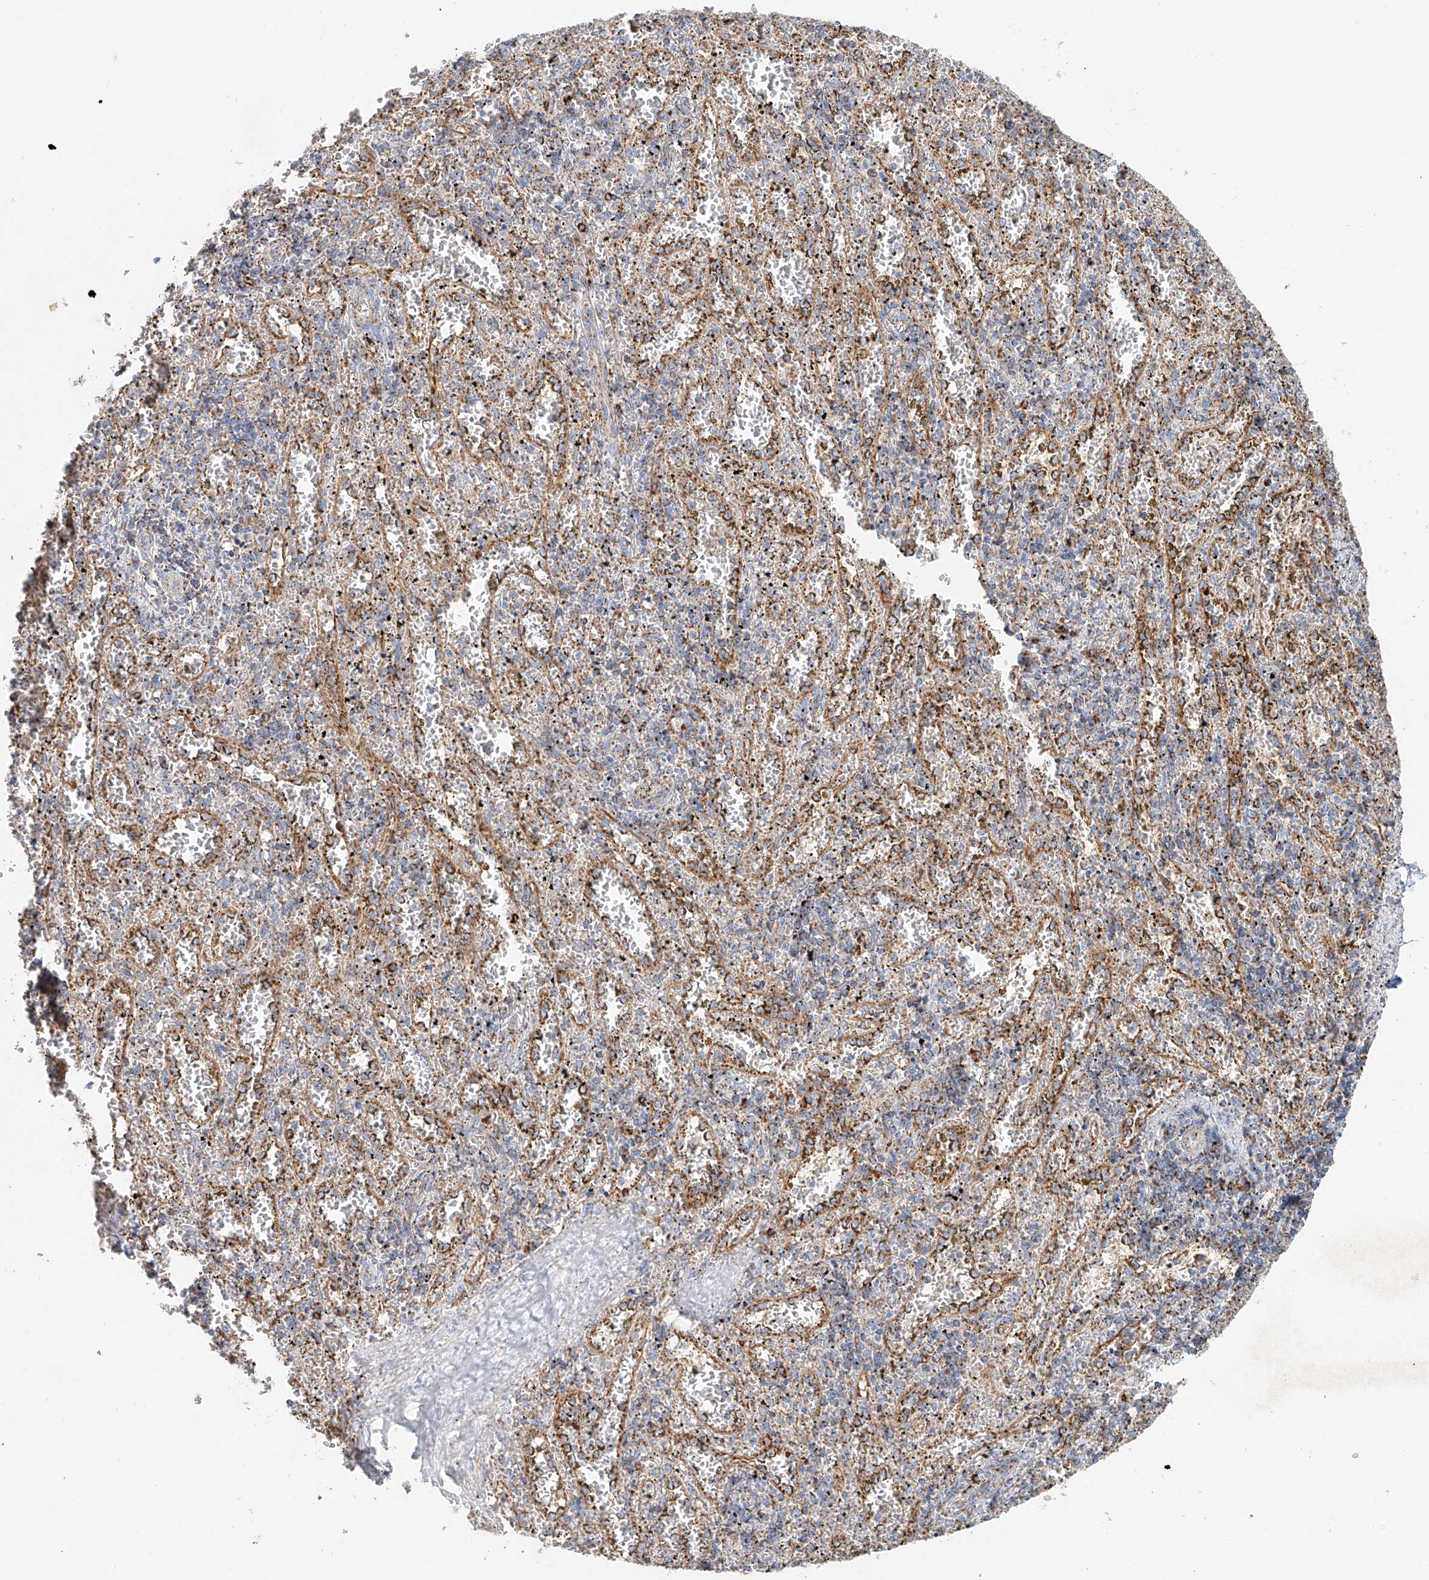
{"staining": {"intensity": "strong", "quantity": "<25%", "location": "cytoplasmic/membranous"}, "tissue": "spleen", "cell_type": "Cells in red pulp", "image_type": "normal", "snomed": [{"axis": "morphology", "description": "Normal tissue, NOS"}, {"axis": "topography", "description": "Spleen"}], "caption": "Unremarkable spleen demonstrates strong cytoplasmic/membranous staining in approximately <25% of cells in red pulp.", "gene": "CARD10", "patient": {"sex": "male", "age": 11}}